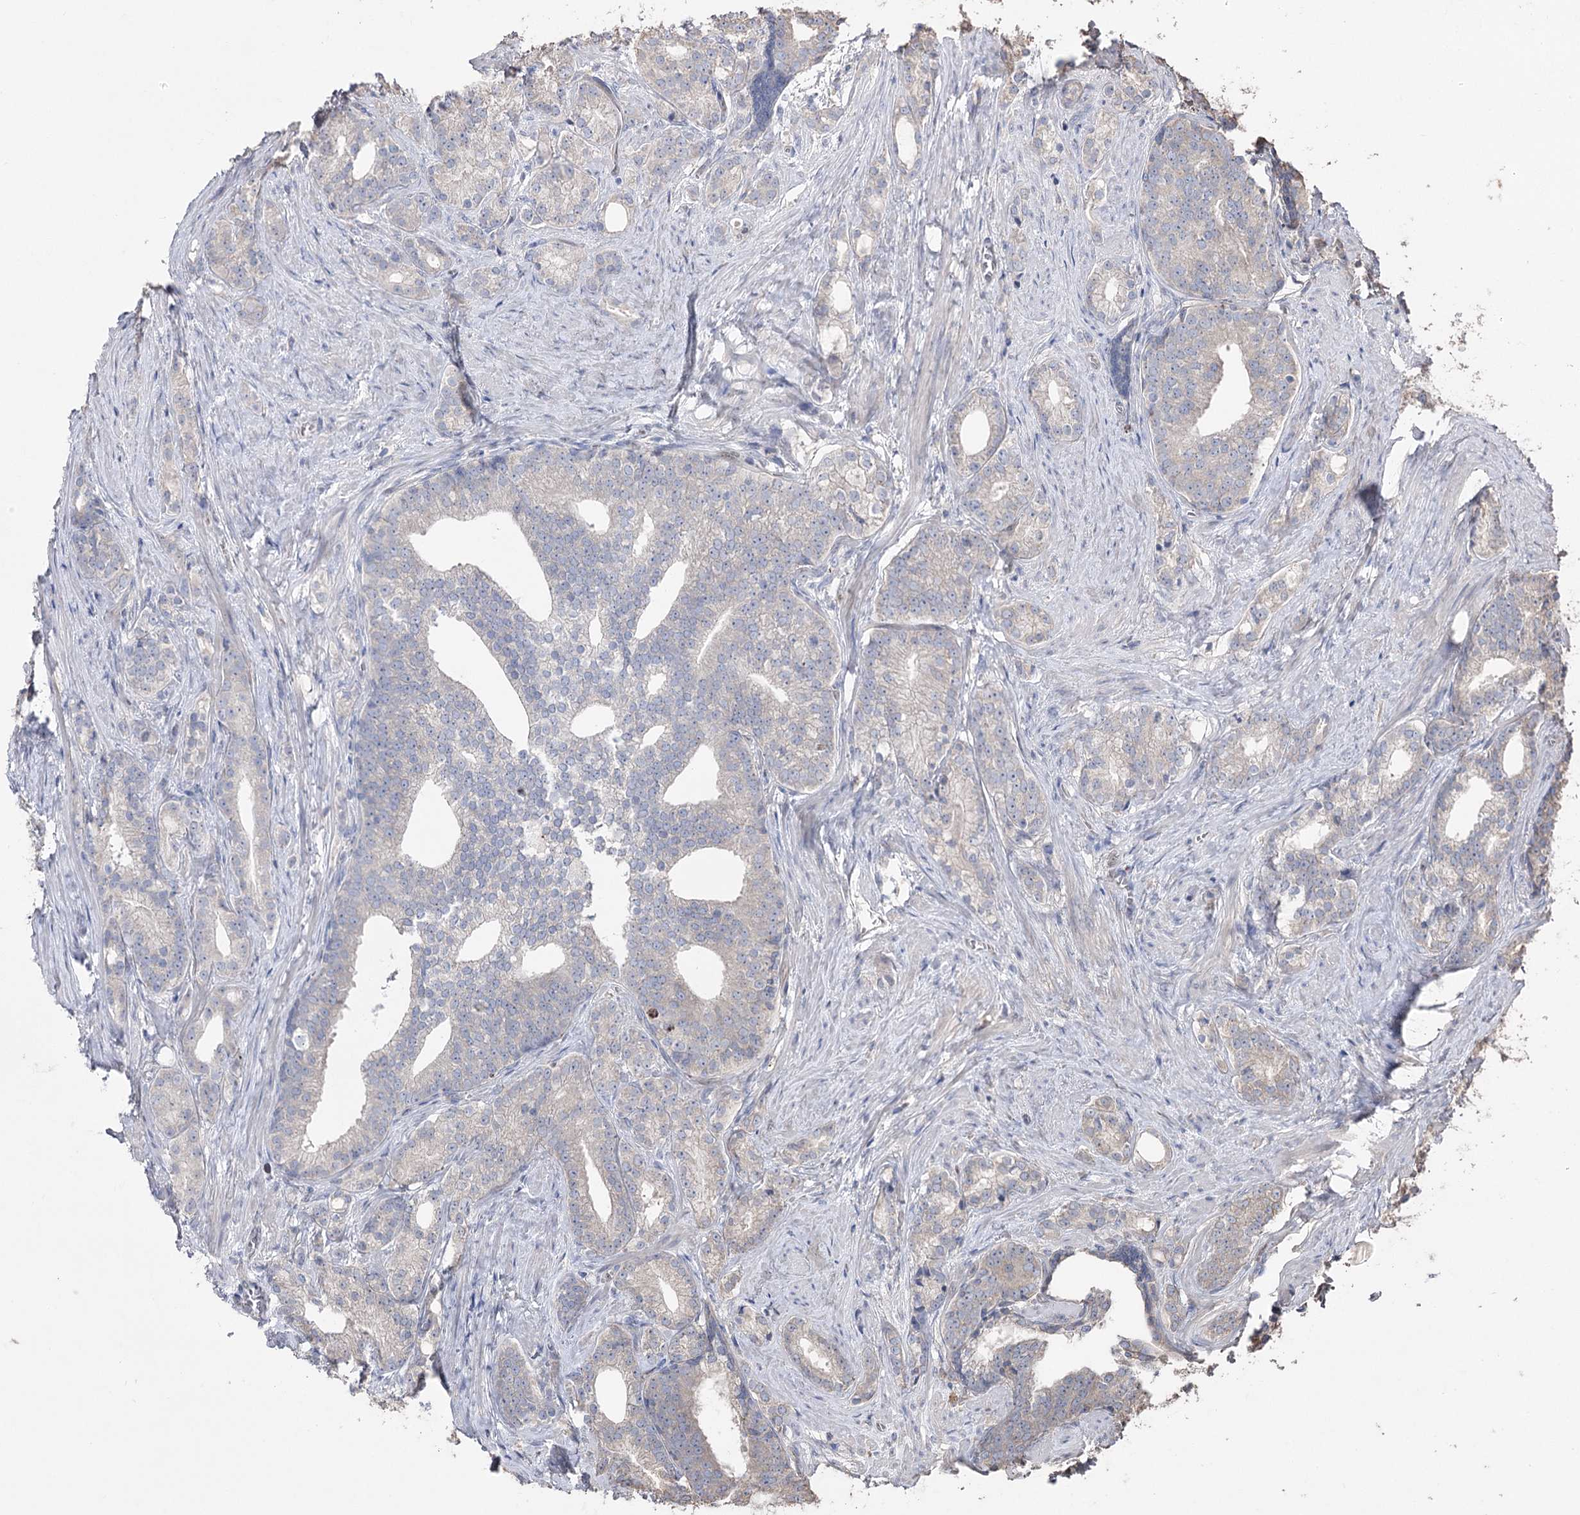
{"staining": {"intensity": "negative", "quantity": "none", "location": "none"}, "tissue": "prostate cancer", "cell_type": "Tumor cells", "image_type": "cancer", "snomed": [{"axis": "morphology", "description": "Adenocarcinoma, Low grade"}, {"axis": "topography", "description": "Prostate"}], "caption": "Immunohistochemistry (IHC) of prostate cancer (adenocarcinoma (low-grade)) exhibits no staining in tumor cells.", "gene": "FAM13B", "patient": {"sex": "male", "age": 71}}